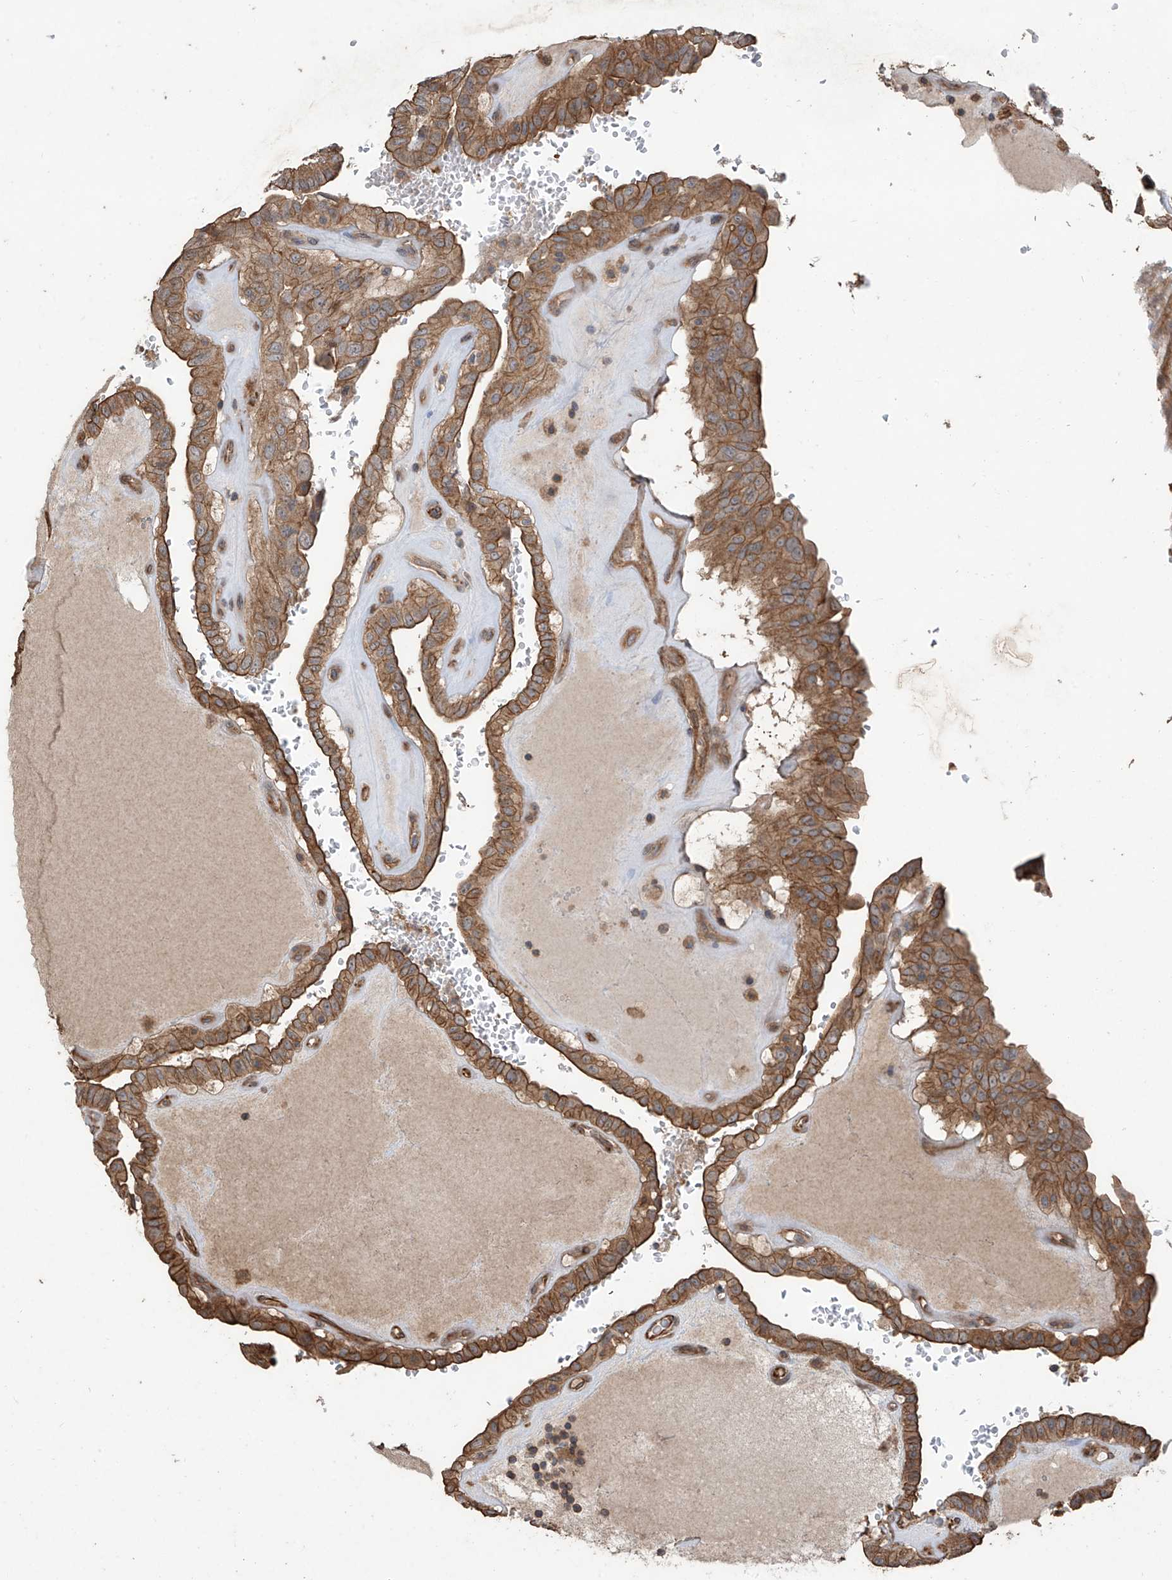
{"staining": {"intensity": "moderate", "quantity": ">75%", "location": "cytoplasmic/membranous"}, "tissue": "thyroid cancer", "cell_type": "Tumor cells", "image_type": "cancer", "snomed": [{"axis": "morphology", "description": "Papillary adenocarcinoma, NOS"}, {"axis": "topography", "description": "Thyroid gland"}], "caption": "Immunohistochemical staining of human papillary adenocarcinoma (thyroid) displays moderate cytoplasmic/membranous protein expression in about >75% of tumor cells.", "gene": "AGBL5", "patient": {"sex": "male", "age": 77}}